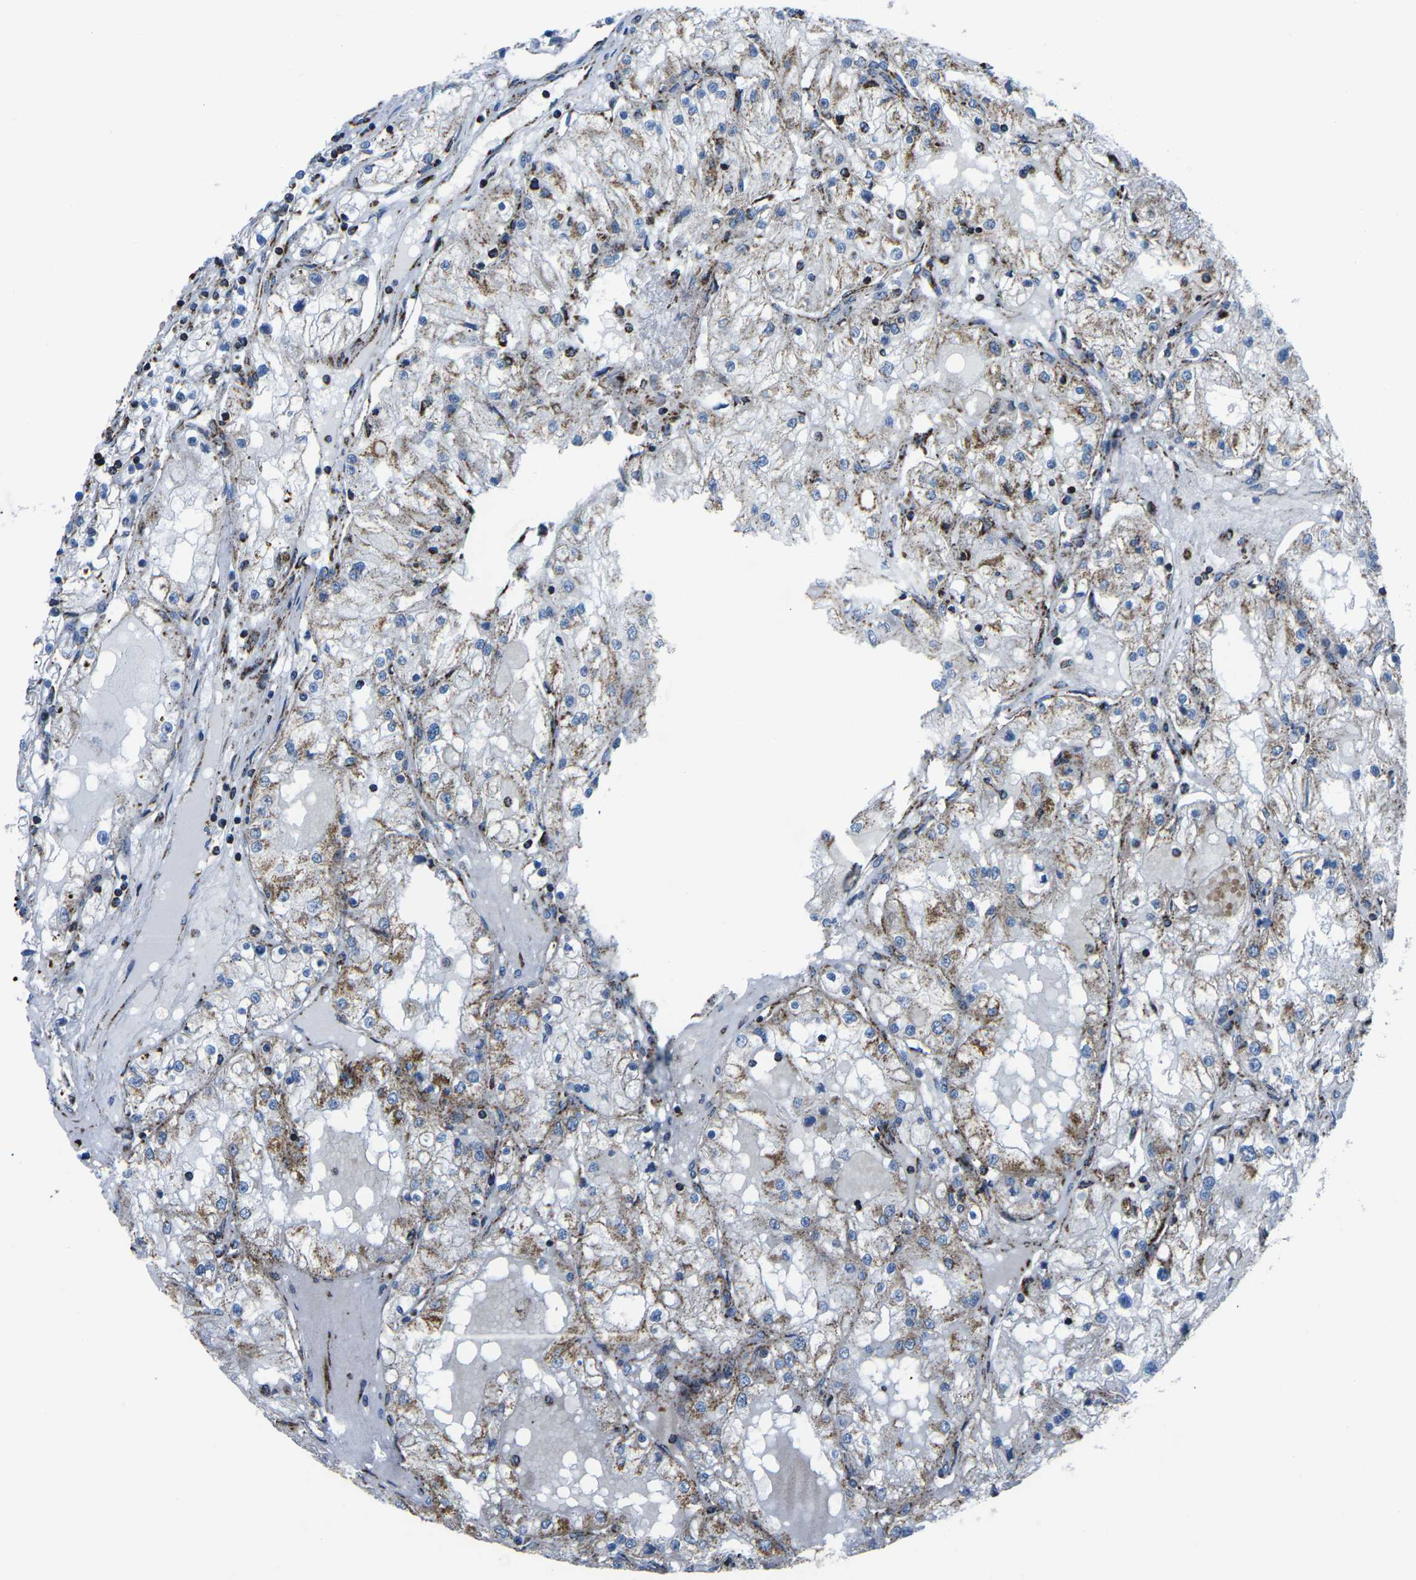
{"staining": {"intensity": "strong", "quantity": "25%-75%", "location": "cytoplasmic/membranous"}, "tissue": "renal cancer", "cell_type": "Tumor cells", "image_type": "cancer", "snomed": [{"axis": "morphology", "description": "Adenocarcinoma, NOS"}, {"axis": "topography", "description": "Kidney"}], "caption": "Renal adenocarcinoma was stained to show a protein in brown. There is high levels of strong cytoplasmic/membranous staining in about 25%-75% of tumor cells. Immunohistochemistry stains the protein in brown and the nuclei are stained blue.", "gene": "MT-CO2", "patient": {"sex": "male", "age": 68}}